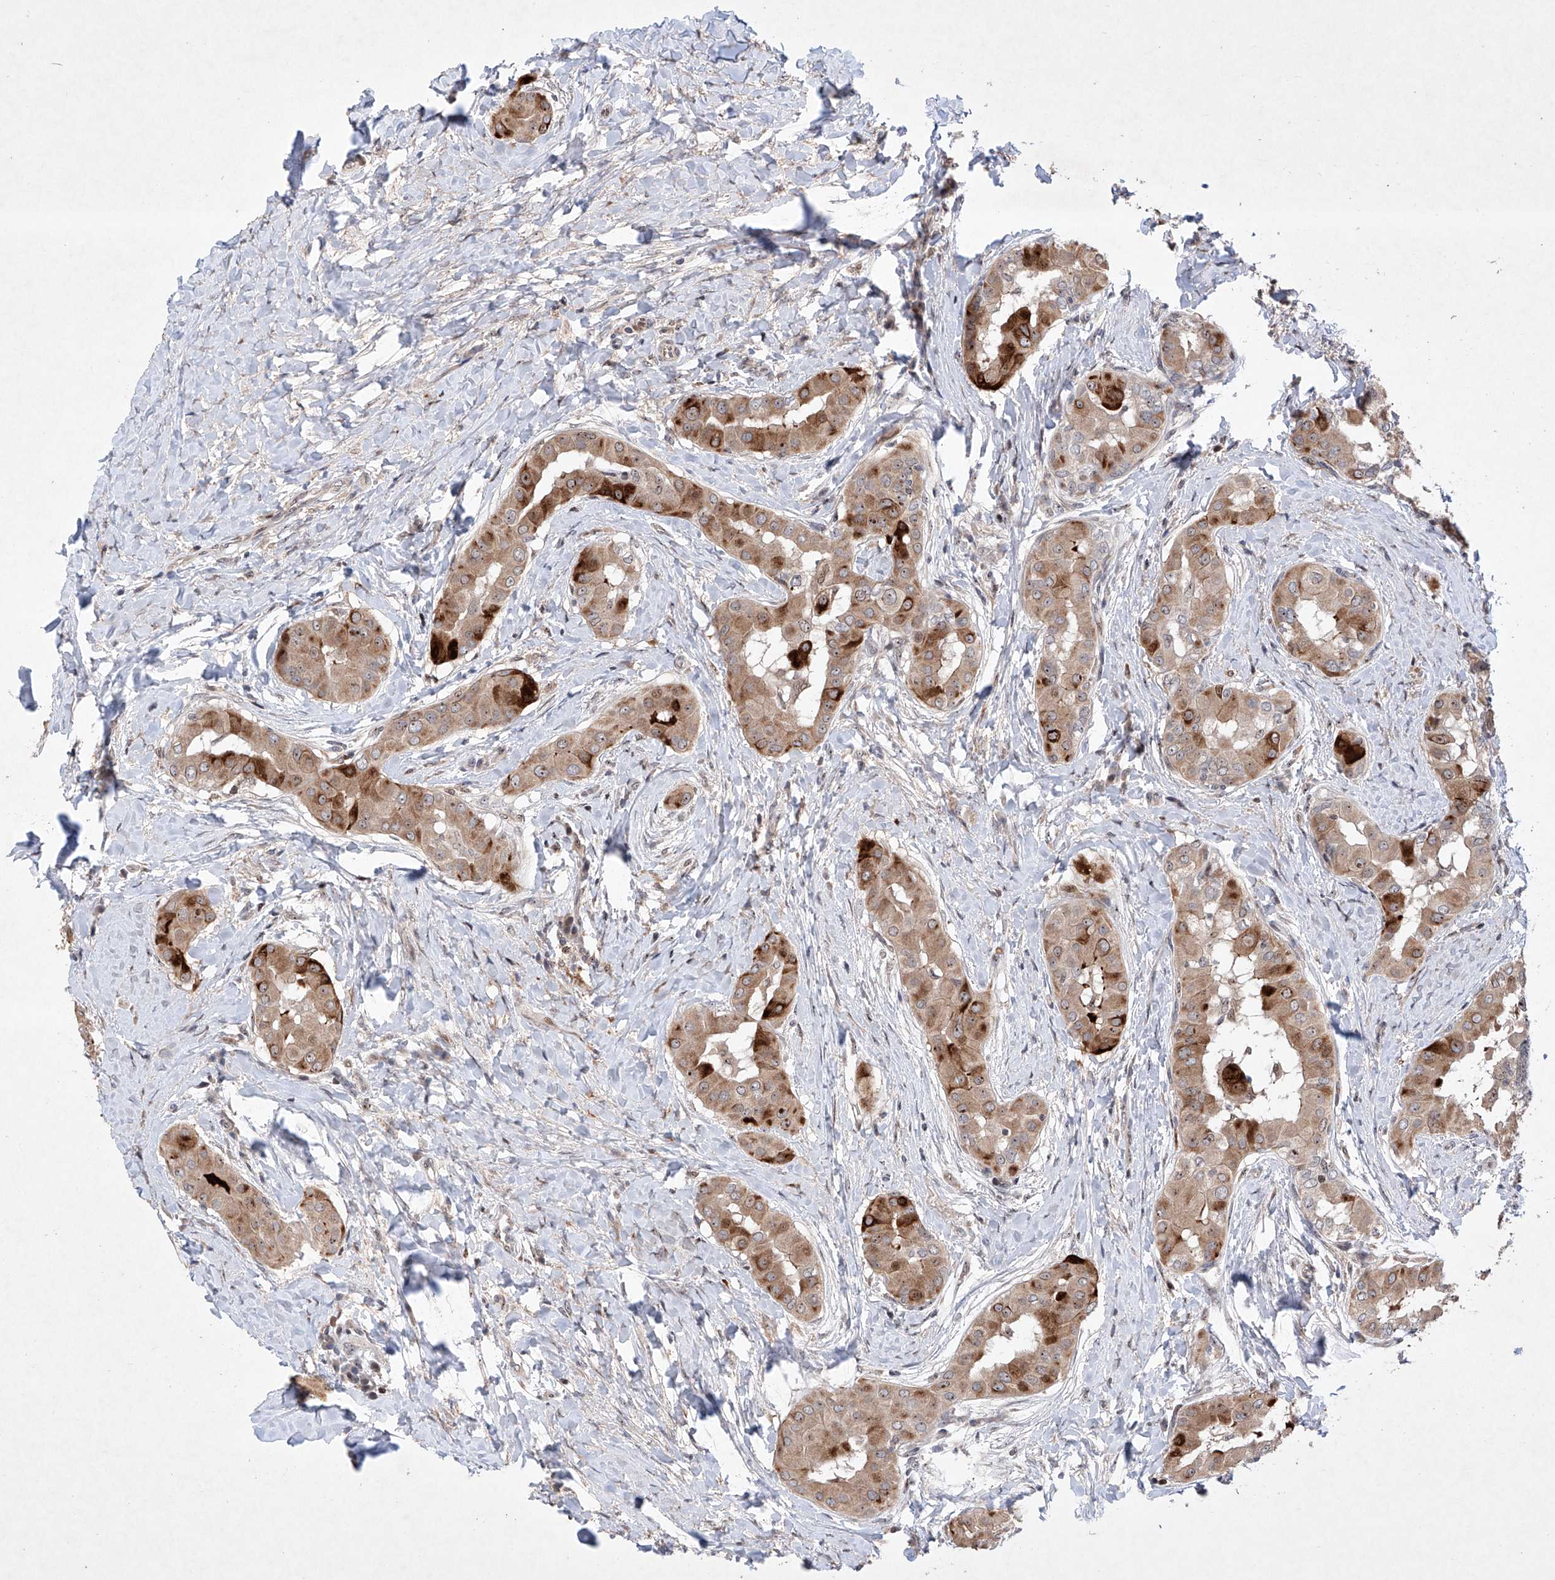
{"staining": {"intensity": "strong", "quantity": "25%-75%", "location": "cytoplasmic/membranous"}, "tissue": "thyroid cancer", "cell_type": "Tumor cells", "image_type": "cancer", "snomed": [{"axis": "morphology", "description": "Papillary adenocarcinoma, NOS"}, {"axis": "topography", "description": "Thyroid gland"}], "caption": "Immunohistochemical staining of human thyroid cancer (papillary adenocarcinoma) demonstrates high levels of strong cytoplasmic/membranous staining in about 25%-75% of tumor cells.", "gene": "AFG1L", "patient": {"sex": "male", "age": 33}}